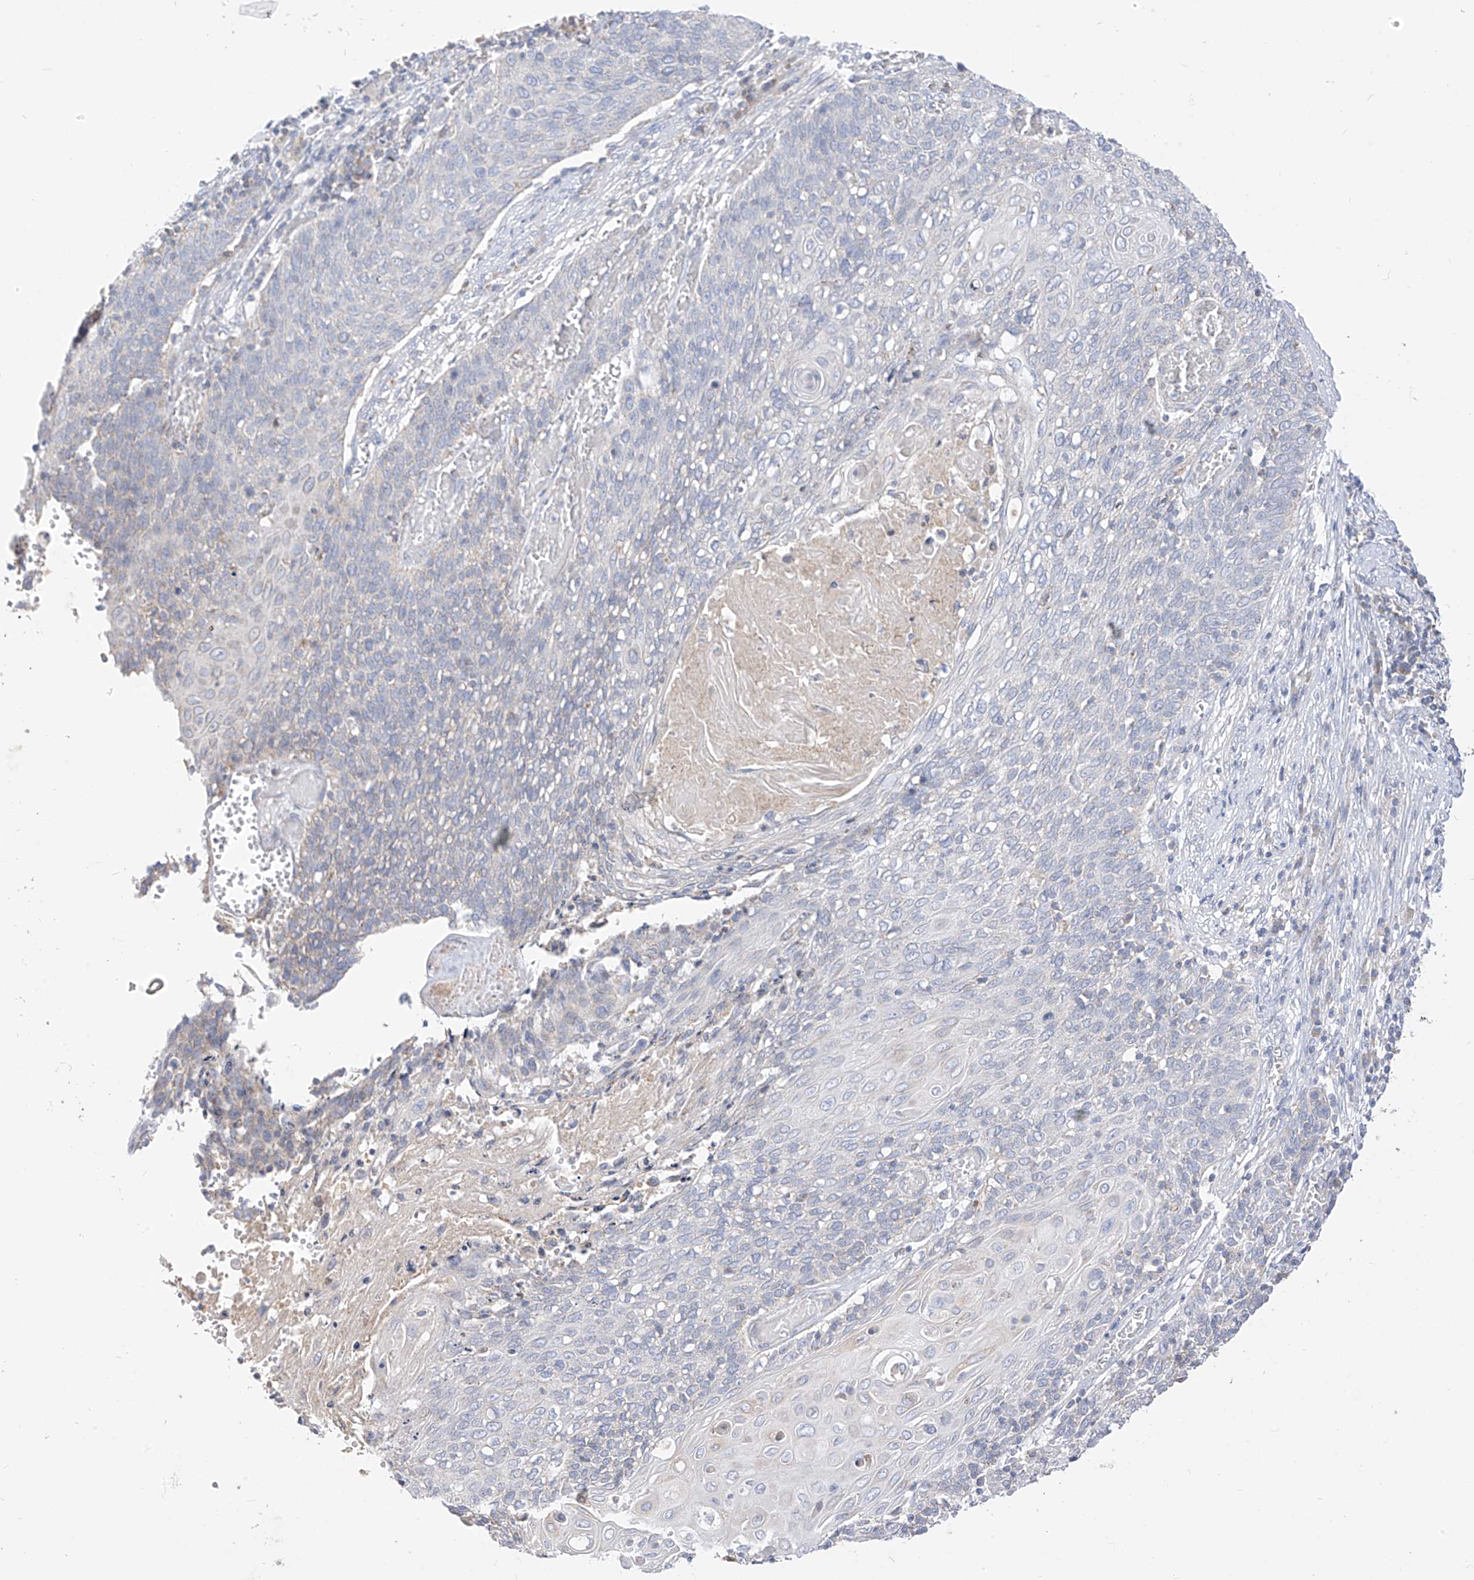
{"staining": {"intensity": "negative", "quantity": "none", "location": "none"}, "tissue": "cervical cancer", "cell_type": "Tumor cells", "image_type": "cancer", "snomed": [{"axis": "morphology", "description": "Squamous cell carcinoma, NOS"}, {"axis": "topography", "description": "Cervix"}], "caption": "This is an immunohistochemistry histopathology image of human cervical cancer. There is no staining in tumor cells.", "gene": "RASA2", "patient": {"sex": "female", "age": 39}}